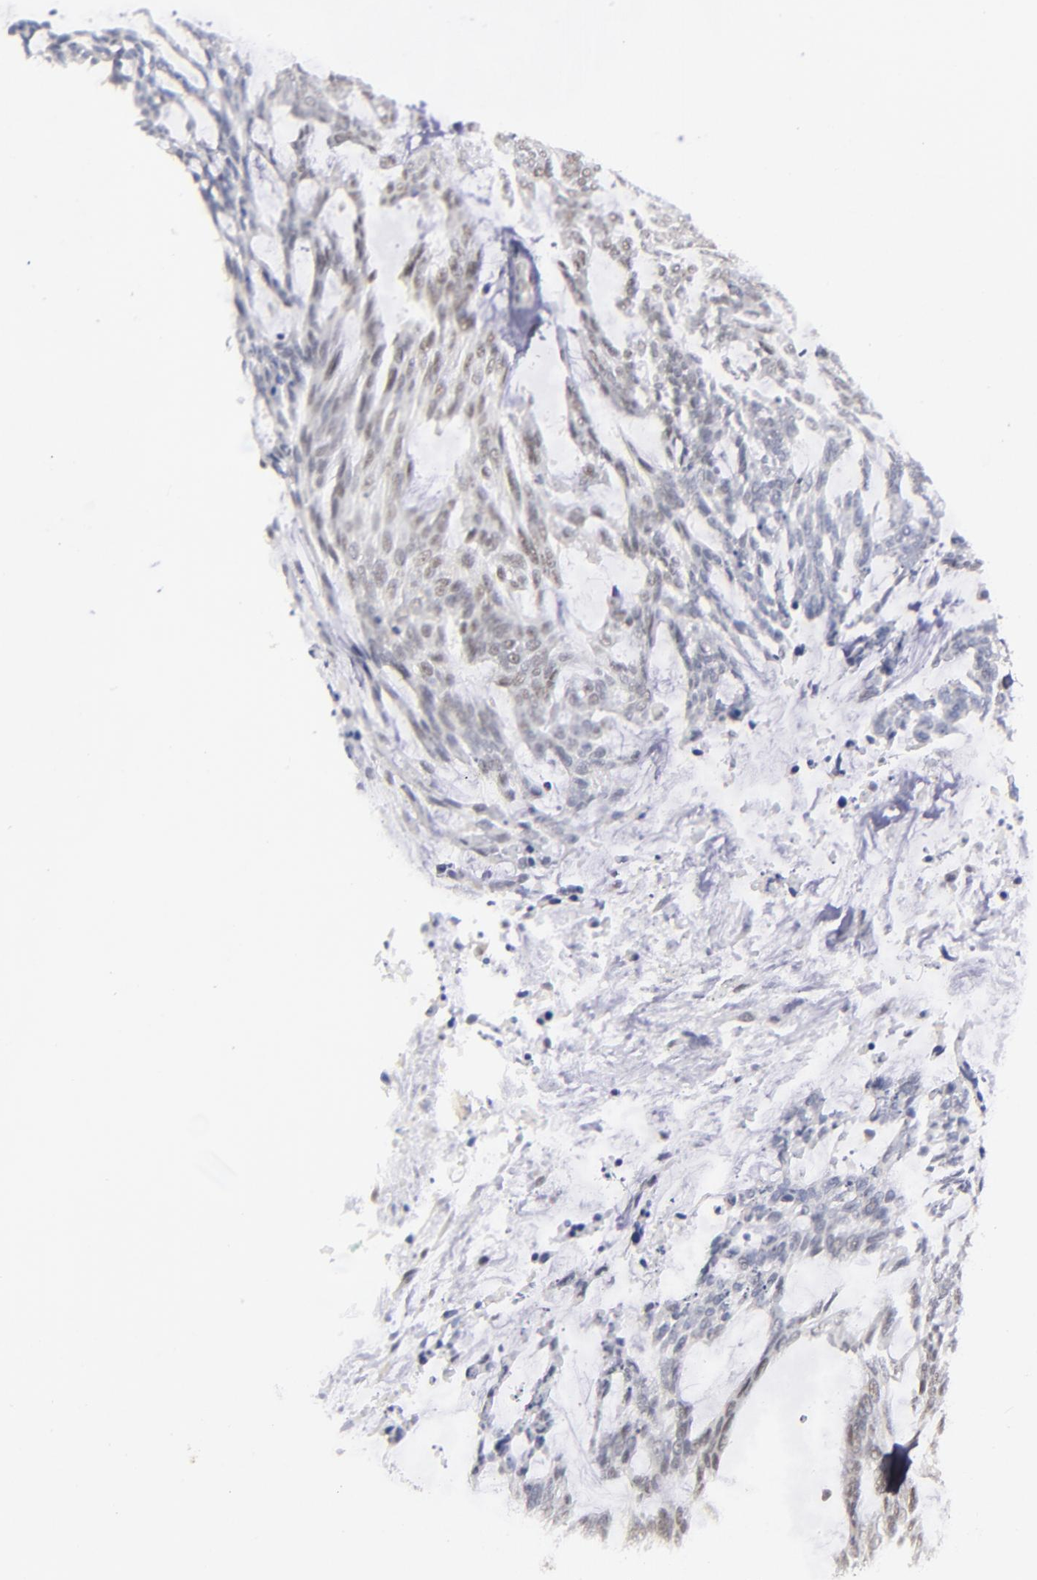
{"staining": {"intensity": "weak", "quantity": "<25%", "location": "nuclear"}, "tissue": "skin cancer", "cell_type": "Tumor cells", "image_type": "cancer", "snomed": [{"axis": "morphology", "description": "Normal tissue, NOS"}, {"axis": "morphology", "description": "Basal cell carcinoma"}, {"axis": "topography", "description": "Skin"}], "caption": "The micrograph exhibits no significant expression in tumor cells of skin cancer (basal cell carcinoma). (Brightfield microscopy of DAB IHC at high magnification).", "gene": "OTUB2", "patient": {"sex": "female", "age": 71}}